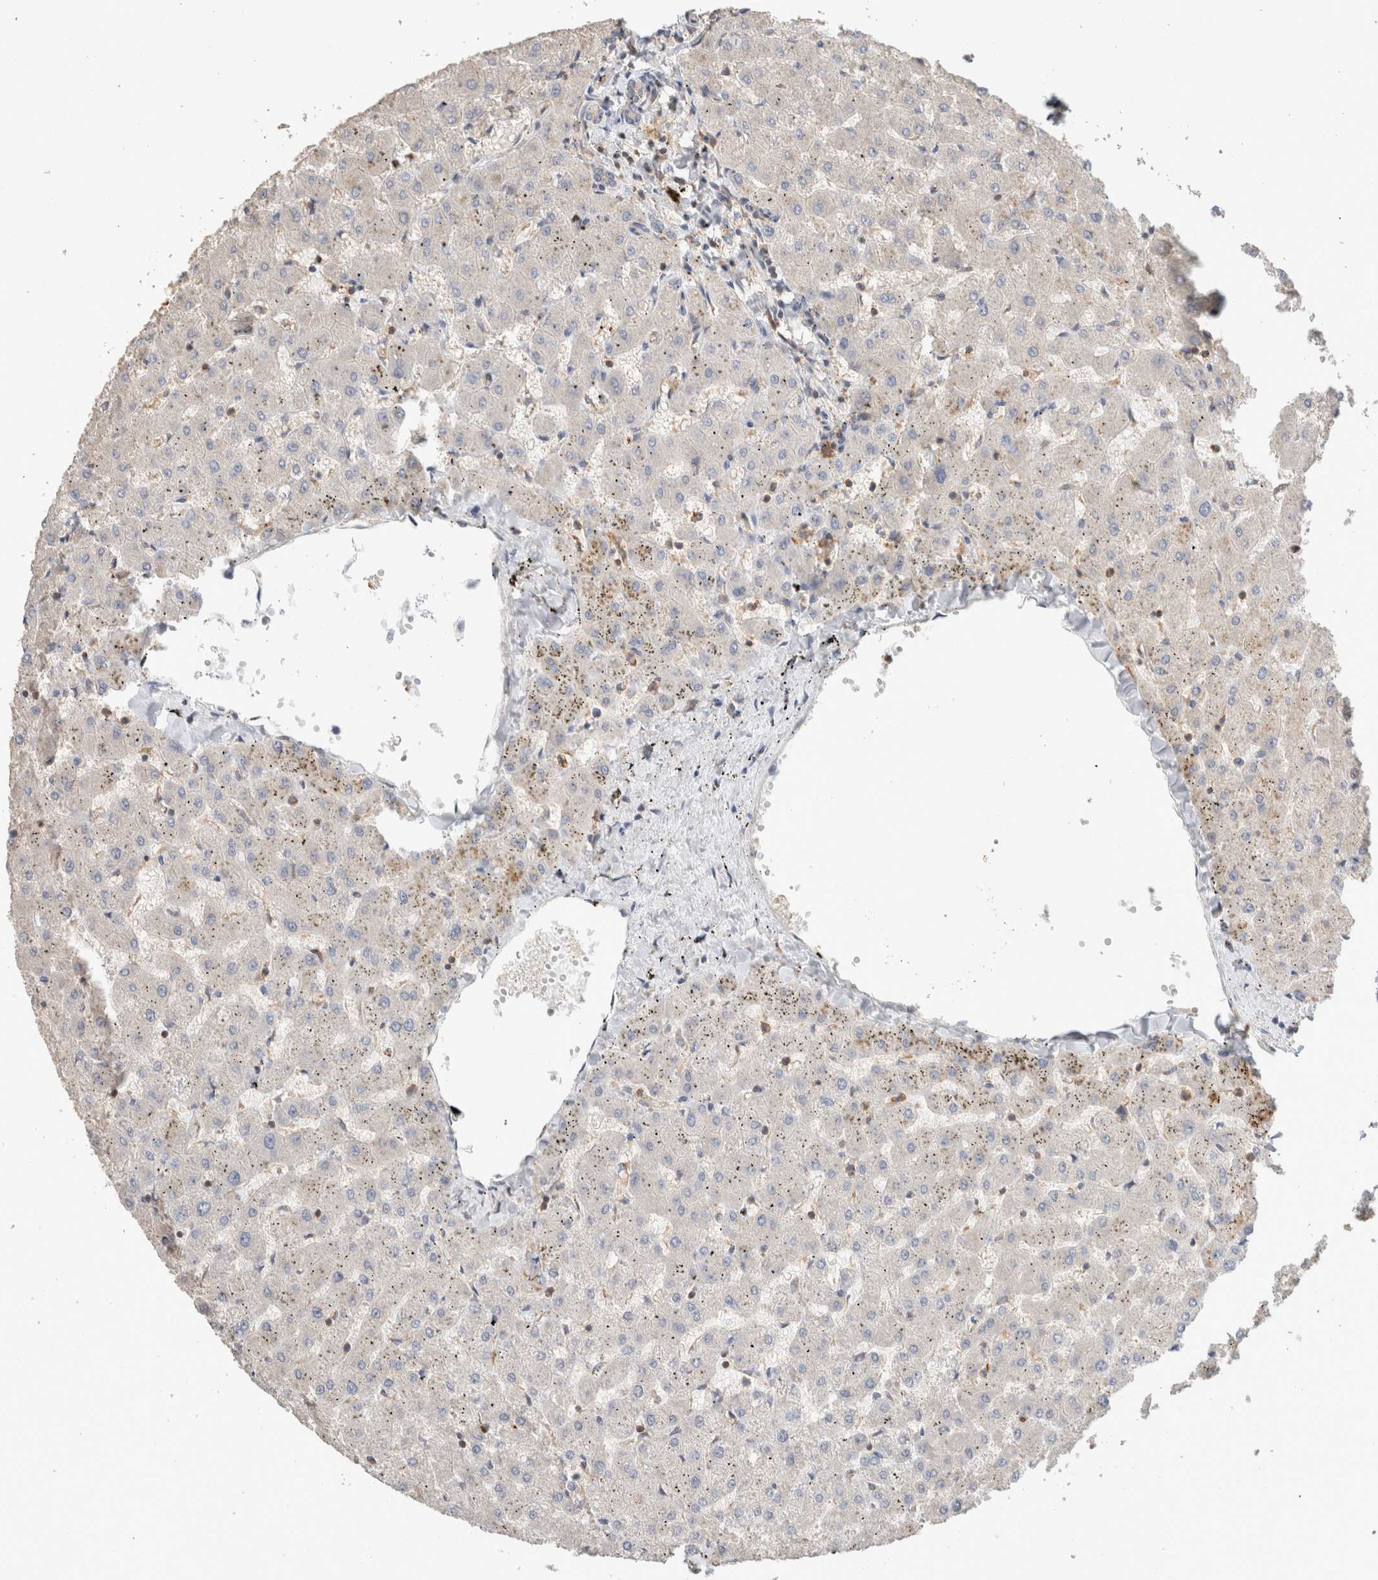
{"staining": {"intensity": "negative", "quantity": "none", "location": "none"}, "tissue": "liver", "cell_type": "Cholangiocytes", "image_type": "normal", "snomed": [{"axis": "morphology", "description": "Normal tissue, NOS"}, {"axis": "topography", "description": "Liver"}], "caption": "This is an IHC histopathology image of benign human liver. There is no positivity in cholangiocytes.", "gene": "CFAP418", "patient": {"sex": "female", "age": 63}}